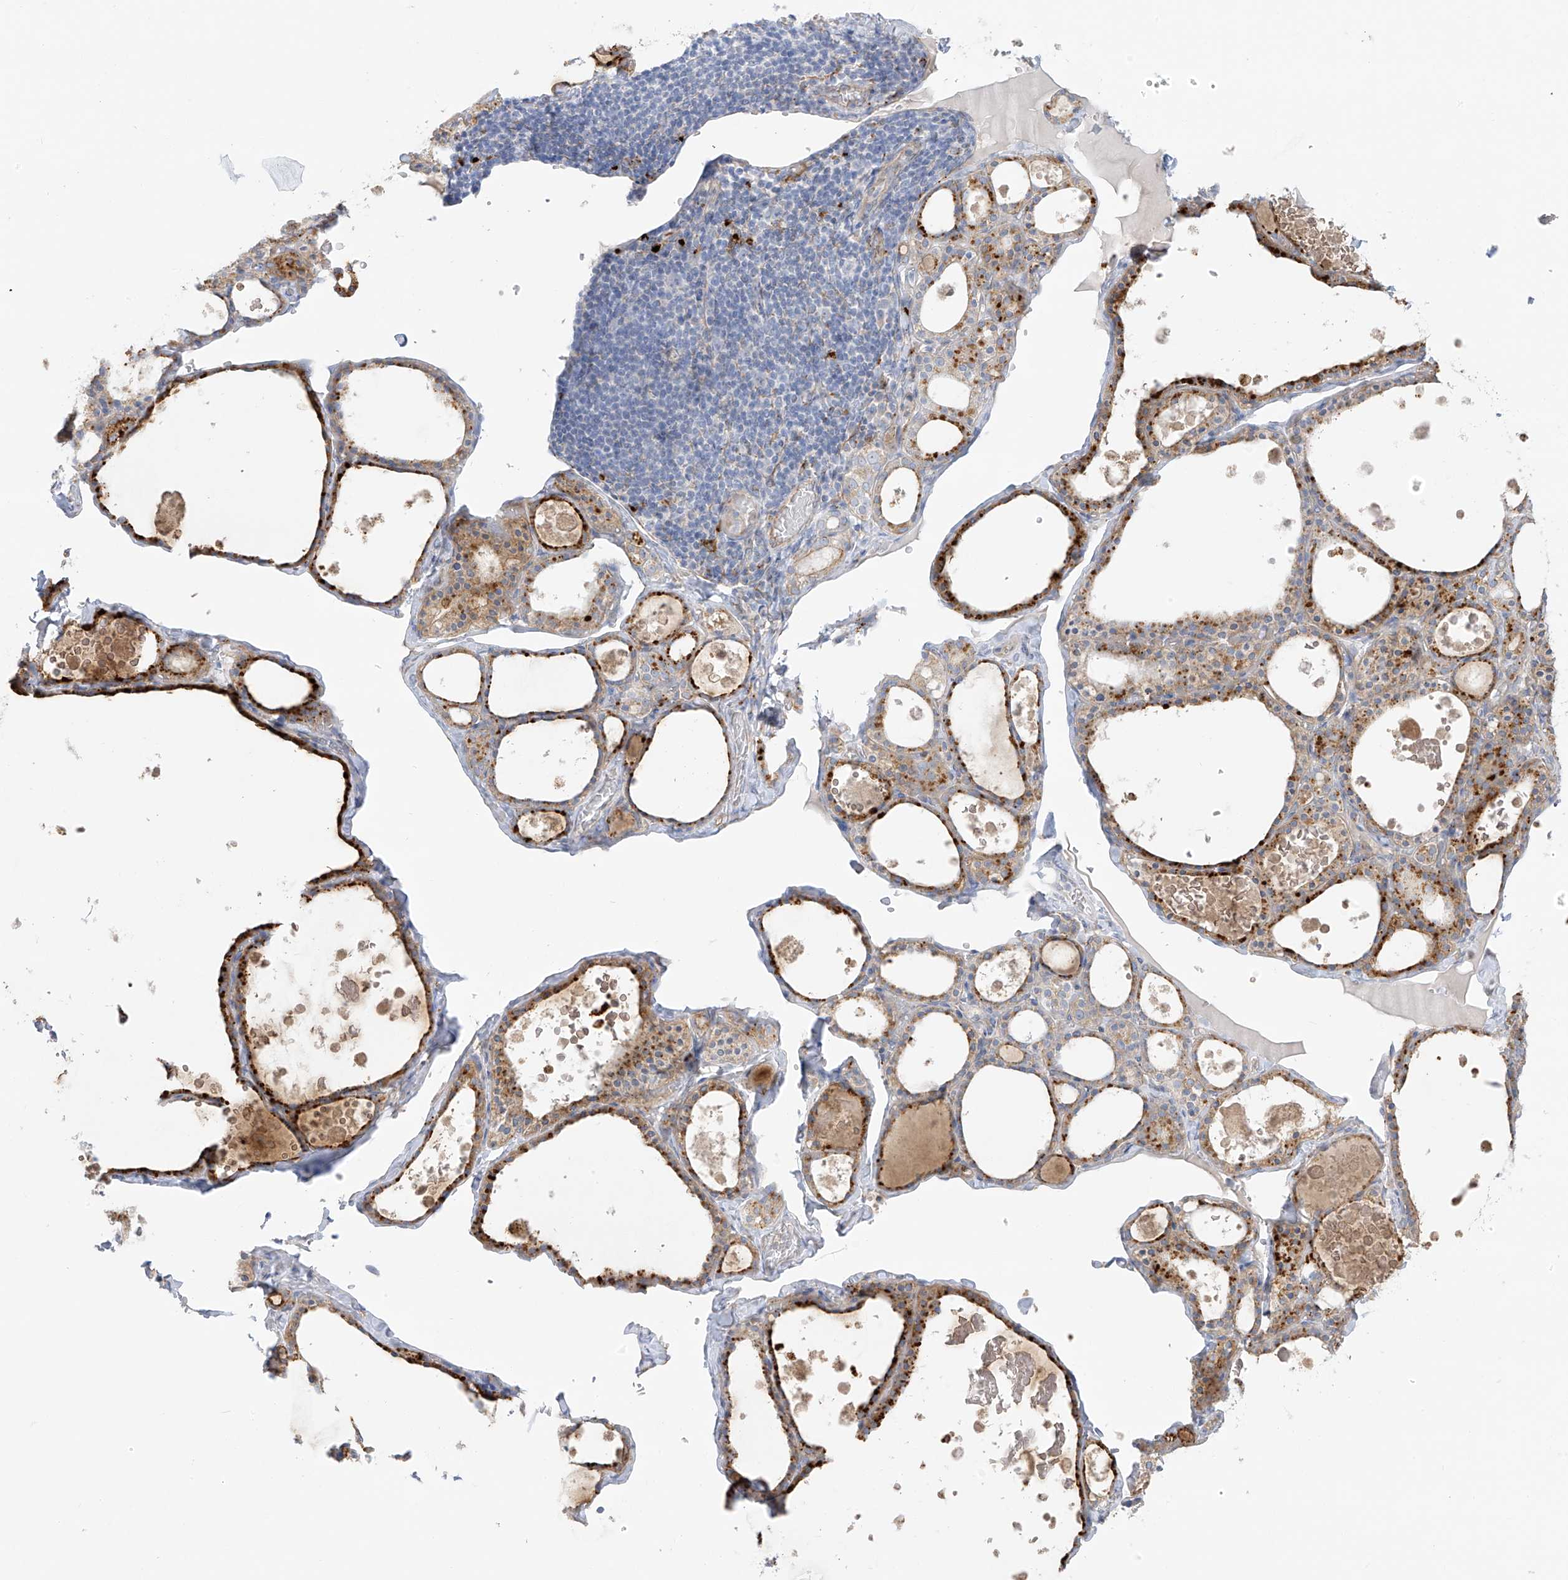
{"staining": {"intensity": "strong", "quantity": "25%-75%", "location": "cytoplasmic/membranous"}, "tissue": "thyroid gland", "cell_type": "Glandular cells", "image_type": "normal", "snomed": [{"axis": "morphology", "description": "Normal tissue, NOS"}, {"axis": "topography", "description": "Thyroid gland"}], "caption": "Thyroid gland stained with a brown dye exhibits strong cytoplasmic/membranous positive staining in approximately 25%-75% of glandular cells.", "gene": "TAL2", "patient": {"sex": "male", "age": 56}}